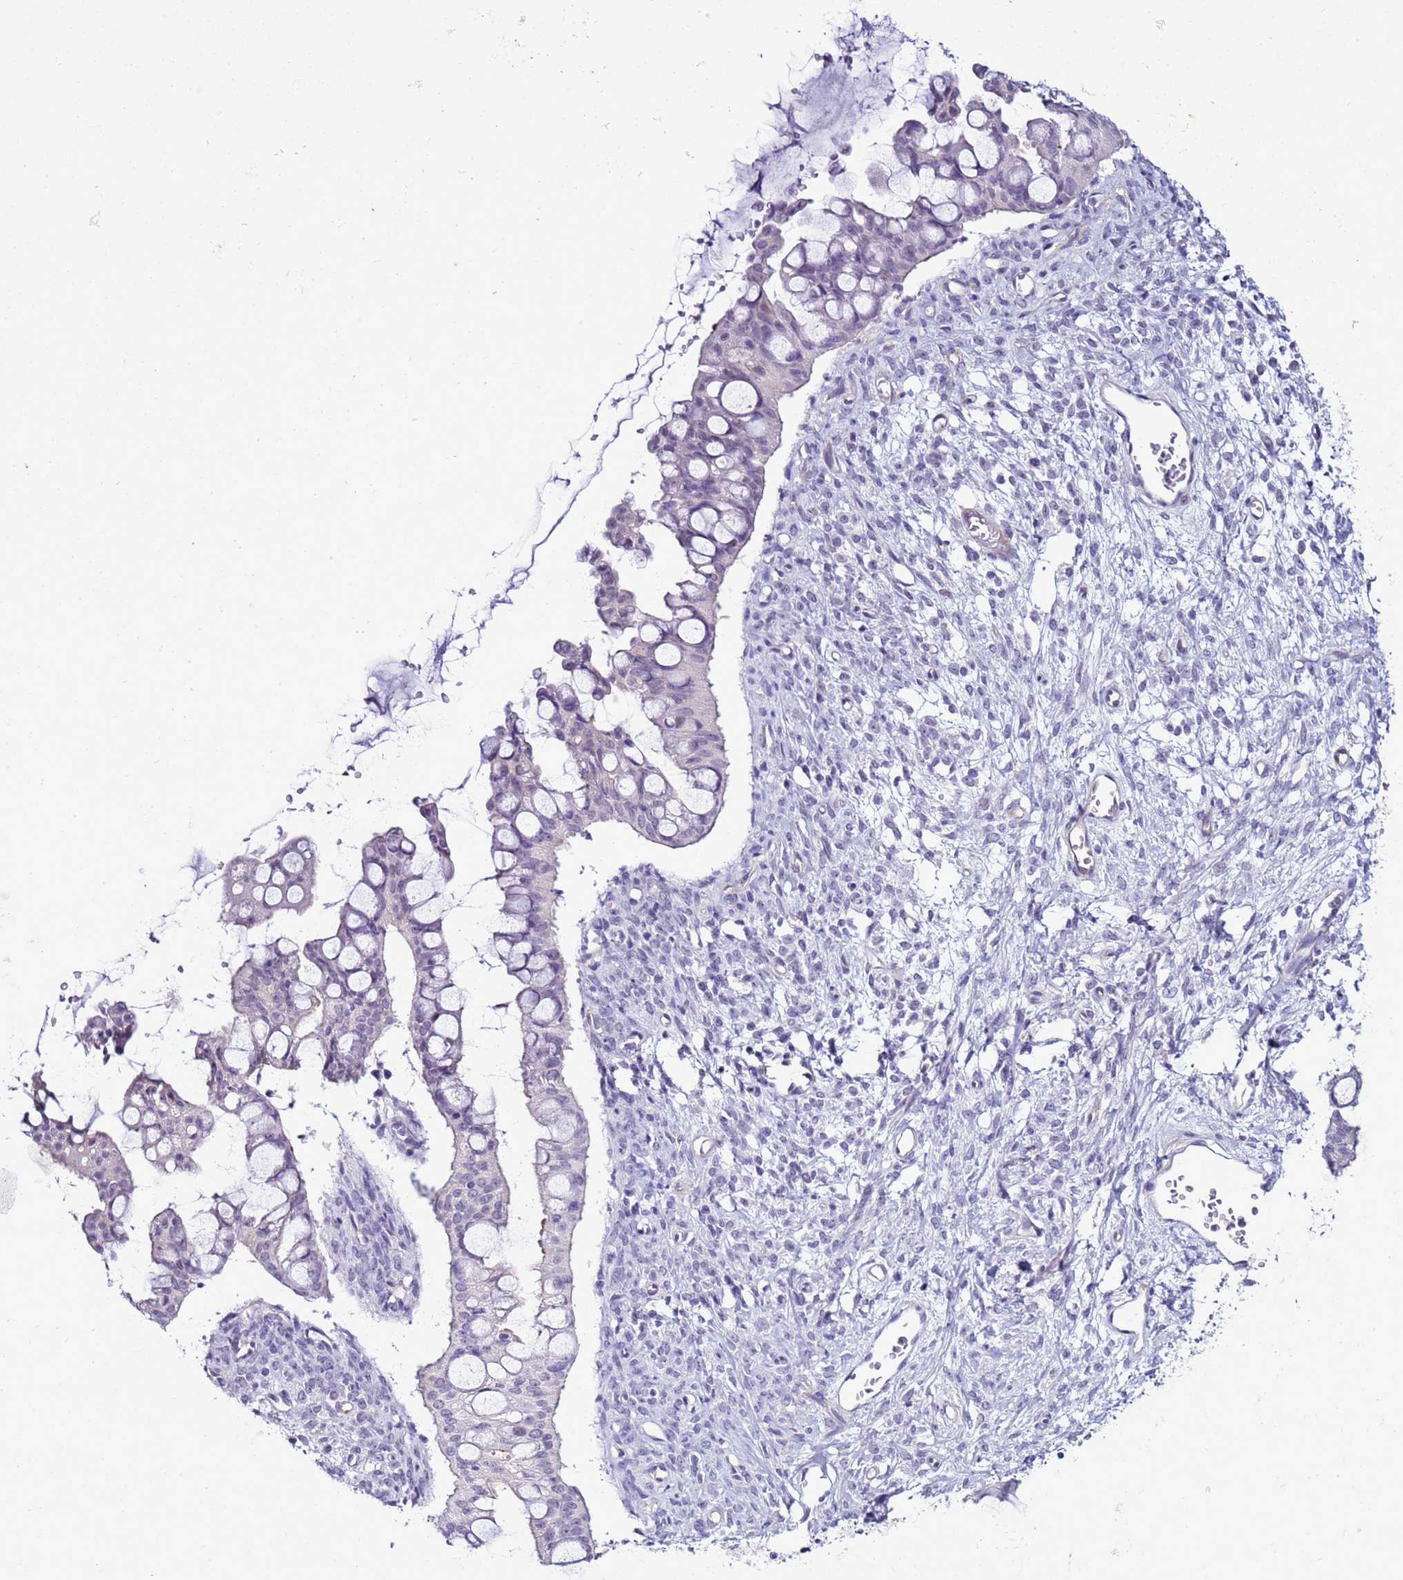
{"staining": {"intensity": "negative", "quantity": "none", "location": "none"}, "tissue": "ovarian cancer", "cell_type": "Tumor cells", "image_type": "cancer", "snomed": [{"axis": "morphology", "description": "Cystadenocarcinoma, mucinous, NOS"}, {"axis": "topography", "description": "Ovary"}], "caption": "There is no significant expression in tumor cells of ovarian mucinous cystadenocarcinoma. Brightfield microscopy of IHC stained with DAB (brown) and hematoxylin (blue), captured at high magnification.", "gene": "LRRC10B", "patient": {"sex": "female", "age": 73}}